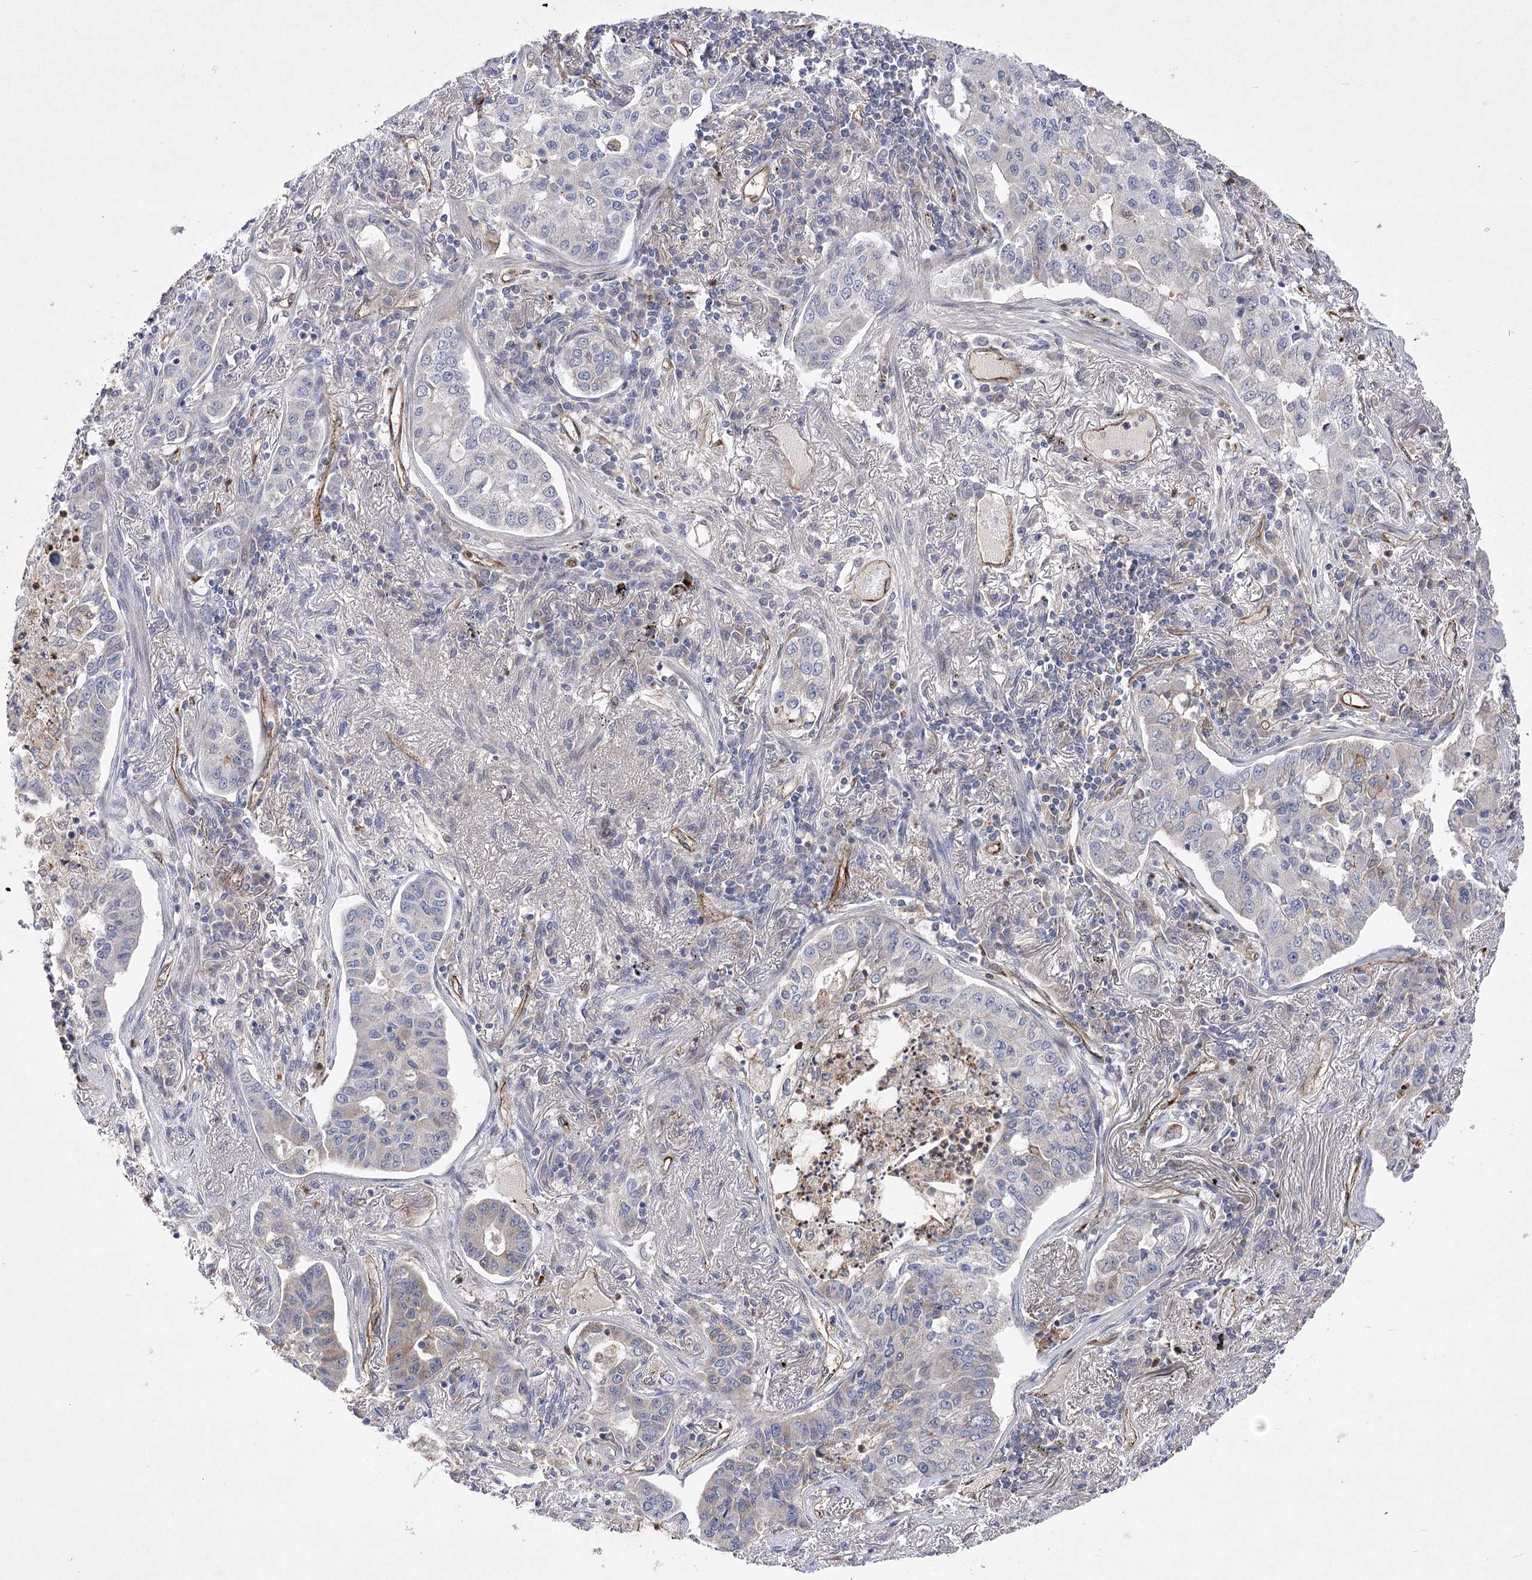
{"staining": {"intensity": "negative", "quantity": "none", "location": "none"}, "tissue": "lung cancer", "cell_type": "Tumor cells", "image_type": "cancer", "snomed": [{"axis": "morphology", "description": "Adenocarcinoma, NOS"}, {"axis": "topography", "description": "Lung"}], "caption": "Tumor cells are negative for brown protein staining in lung cancer. (Brightfield microscopy of DAB (3,3'-diaminobenzidine) immunohistochemistry at high magnification).", "gene": "ARHGAP31", "patient": {"sex": "male", "age": 49}}